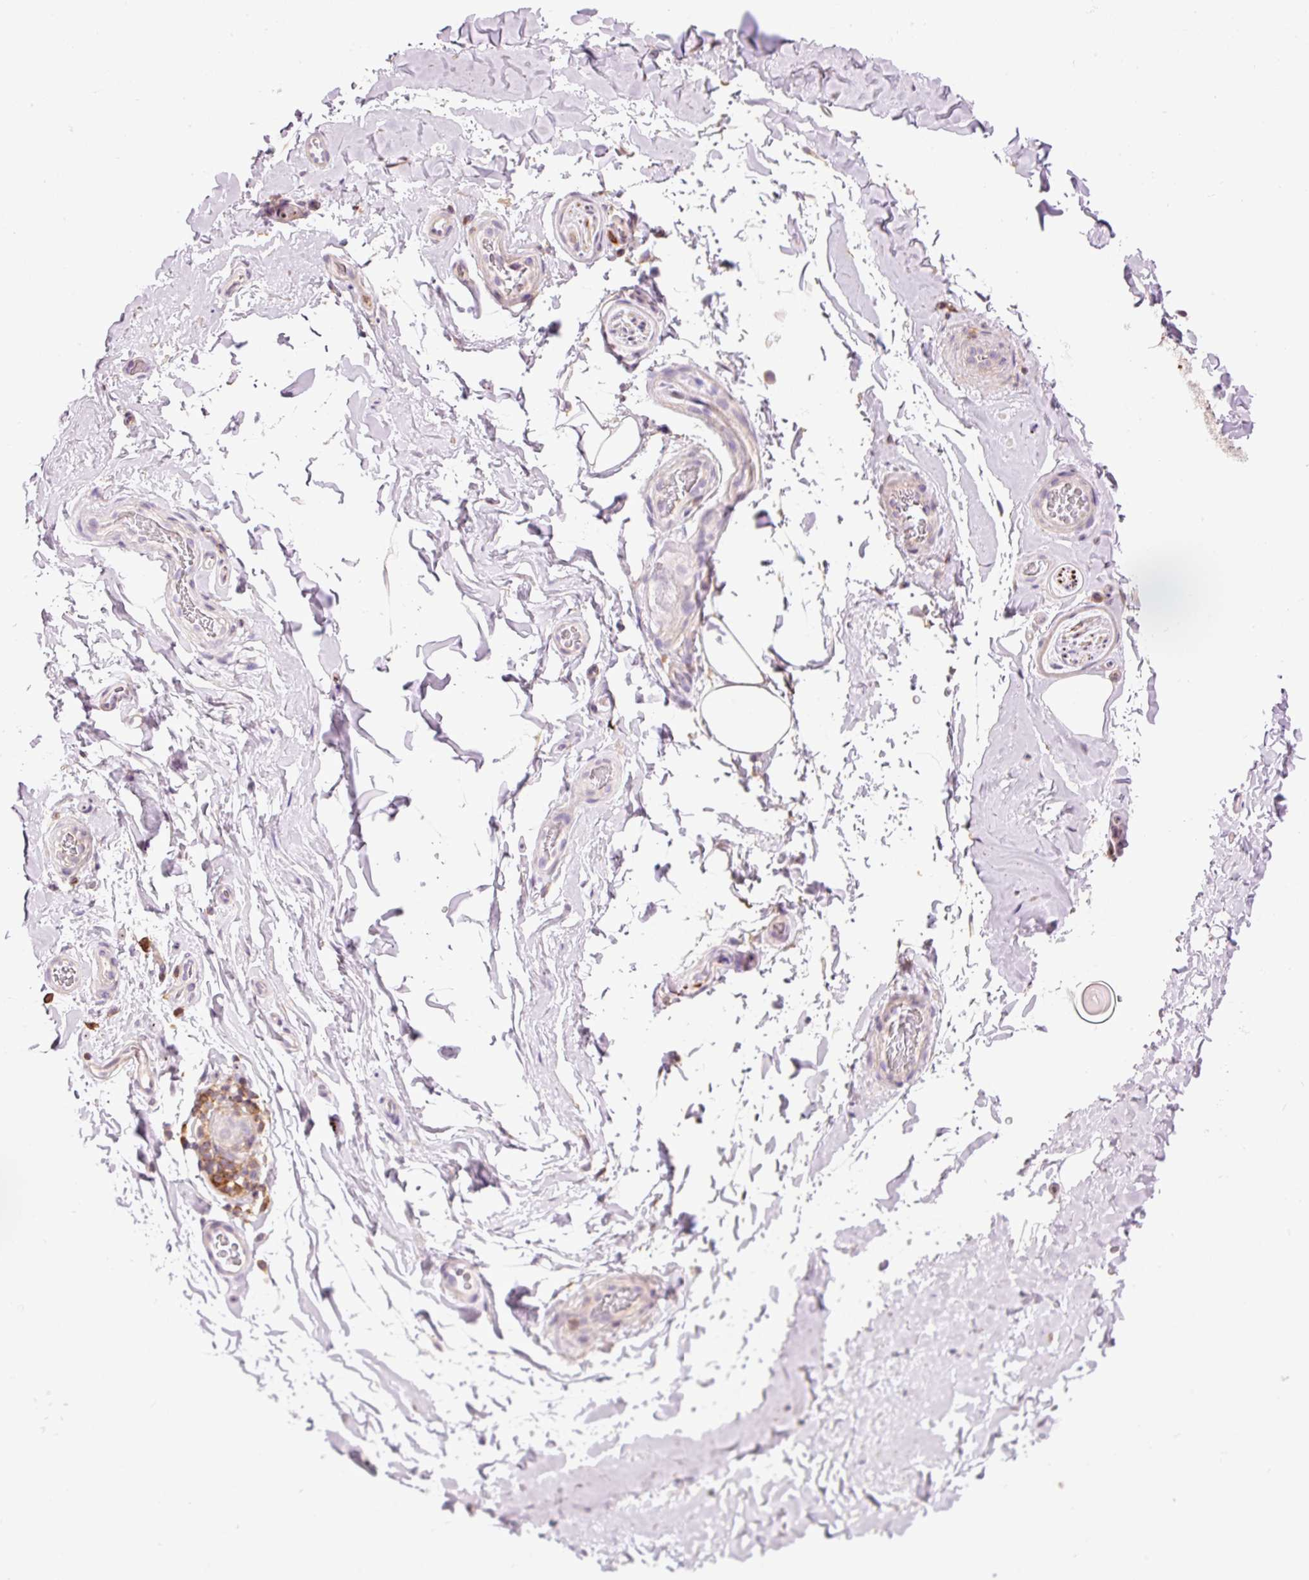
{"staining": {"intensity": "negative", "quantity": "none", "location": "none"}, "tissue": "adipose tissue", "cell_type": "Adipocytes", "image_type": "normal", "snomed": [{"axis": "morphology", "description": "Normal tissue, NOS"}, {"axis": "topography", "description": "Vascular tissue"}, {"axis": "topography", "description": "Peripheral nerve tissue"}], "caption": "Immunohistochemical staining of benign adipose tissue reveals no significant positivity in adipocytes.", "gene": "DOK6", "patient": {"sex": "male", "age": 41}}